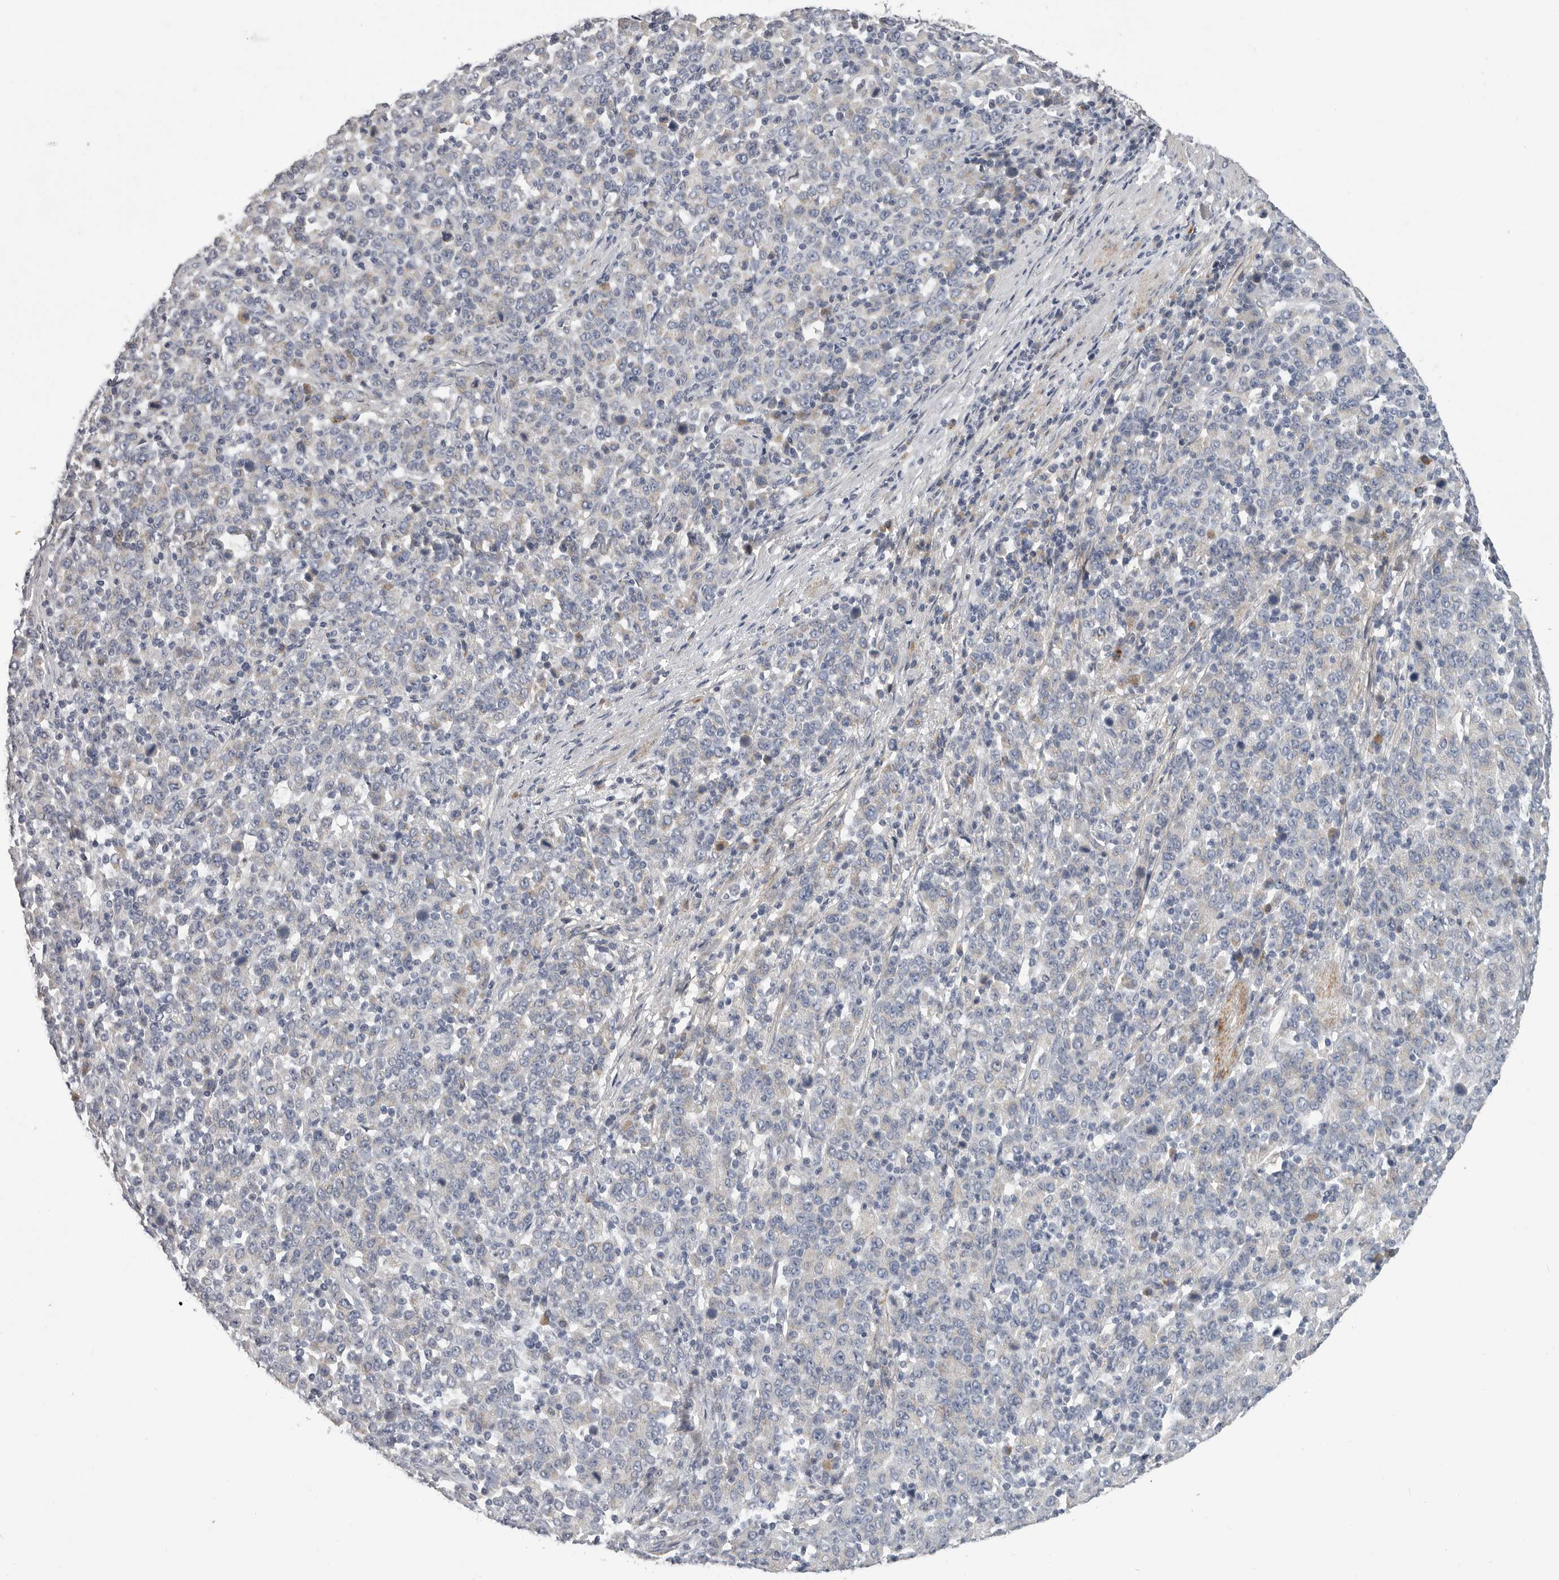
{"staining": {"intensity": "negative", "quantity": "none", "location": "none"}, "tissue": "stomach cancer", "cell_type": "Tumor cells", "image_type": "cancer", "snomed": [{"axis": "morphology", "description": "Adenocarcinoma, NOS"}, {"axis": "topography", "description": "Stomach, upper"}], "caption": "The histopathology image reveals no staining of tumor cells in stomach adenocarcinoma. Nuclei are stained in blue.", "gene": "SDC3", "patient": {"sex": "male", "age": 69}}